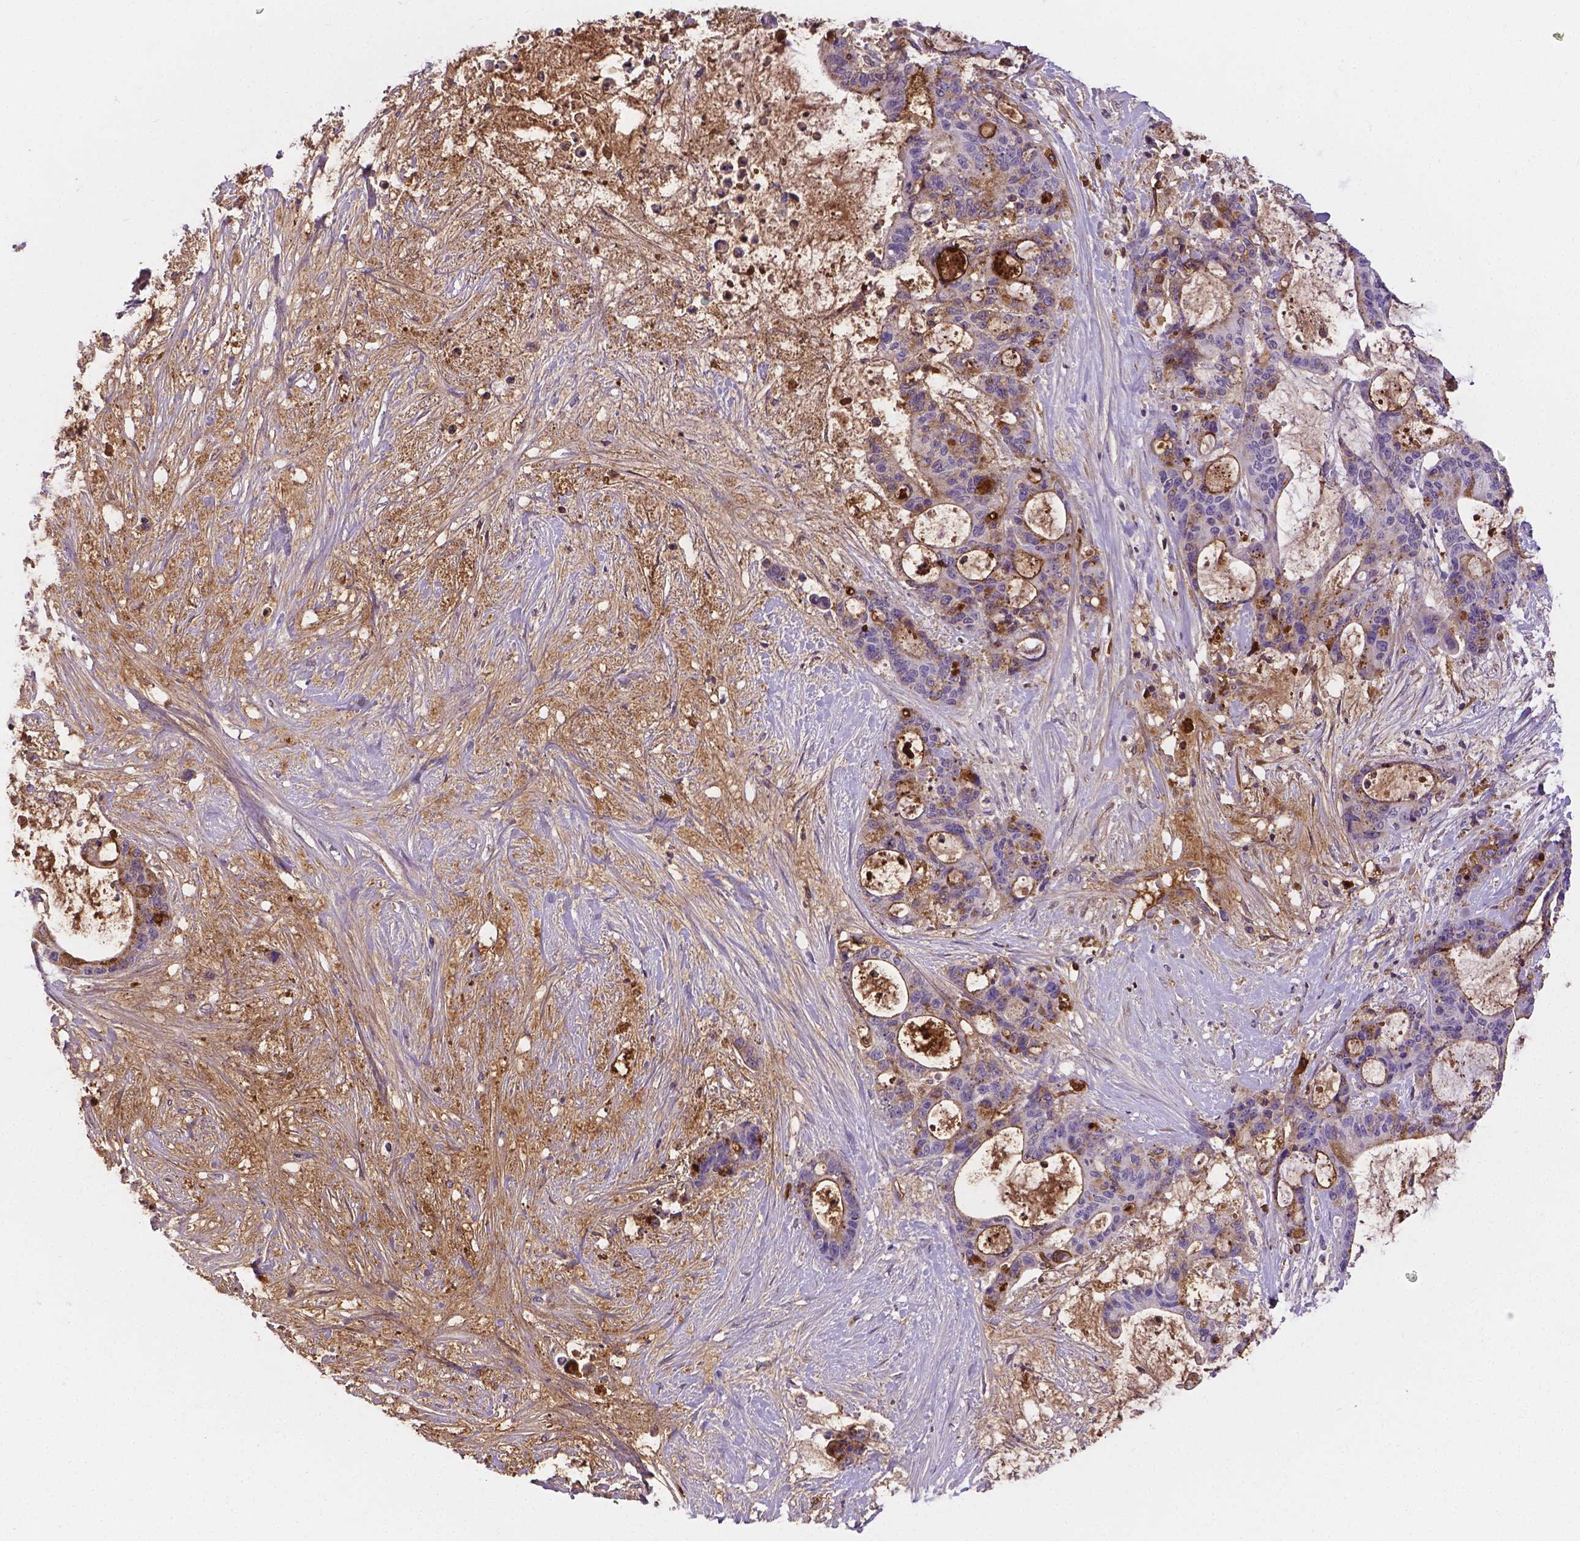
{"staining": {"intensity": "weak", "quantity": "25%-75%", "location": "cytoplasmic/membranous"}, "tissue": "liver cancer", "cell_type": "Tumor cells", "image_type": "cancer", "snomed": [{"axis": "morphology", "description": "Normal tissue, NOS"}, {"axis": "morphology", "description": "Cholangiocarcinoma"}, {"axis": "topography", "description": "Liver"}, {"axis": "topography", "description": "Peripheral nerve tissue"}], "caption": "This histopathology image exhibits immunohistochemistry staining of cholangiocarcinoma (liver), with low weak cytoplasmic/membranous staining in approximately 25%-75% of tumor cells.", "gene": "APOE", "patient": {"sex": "female", "age": 73}}